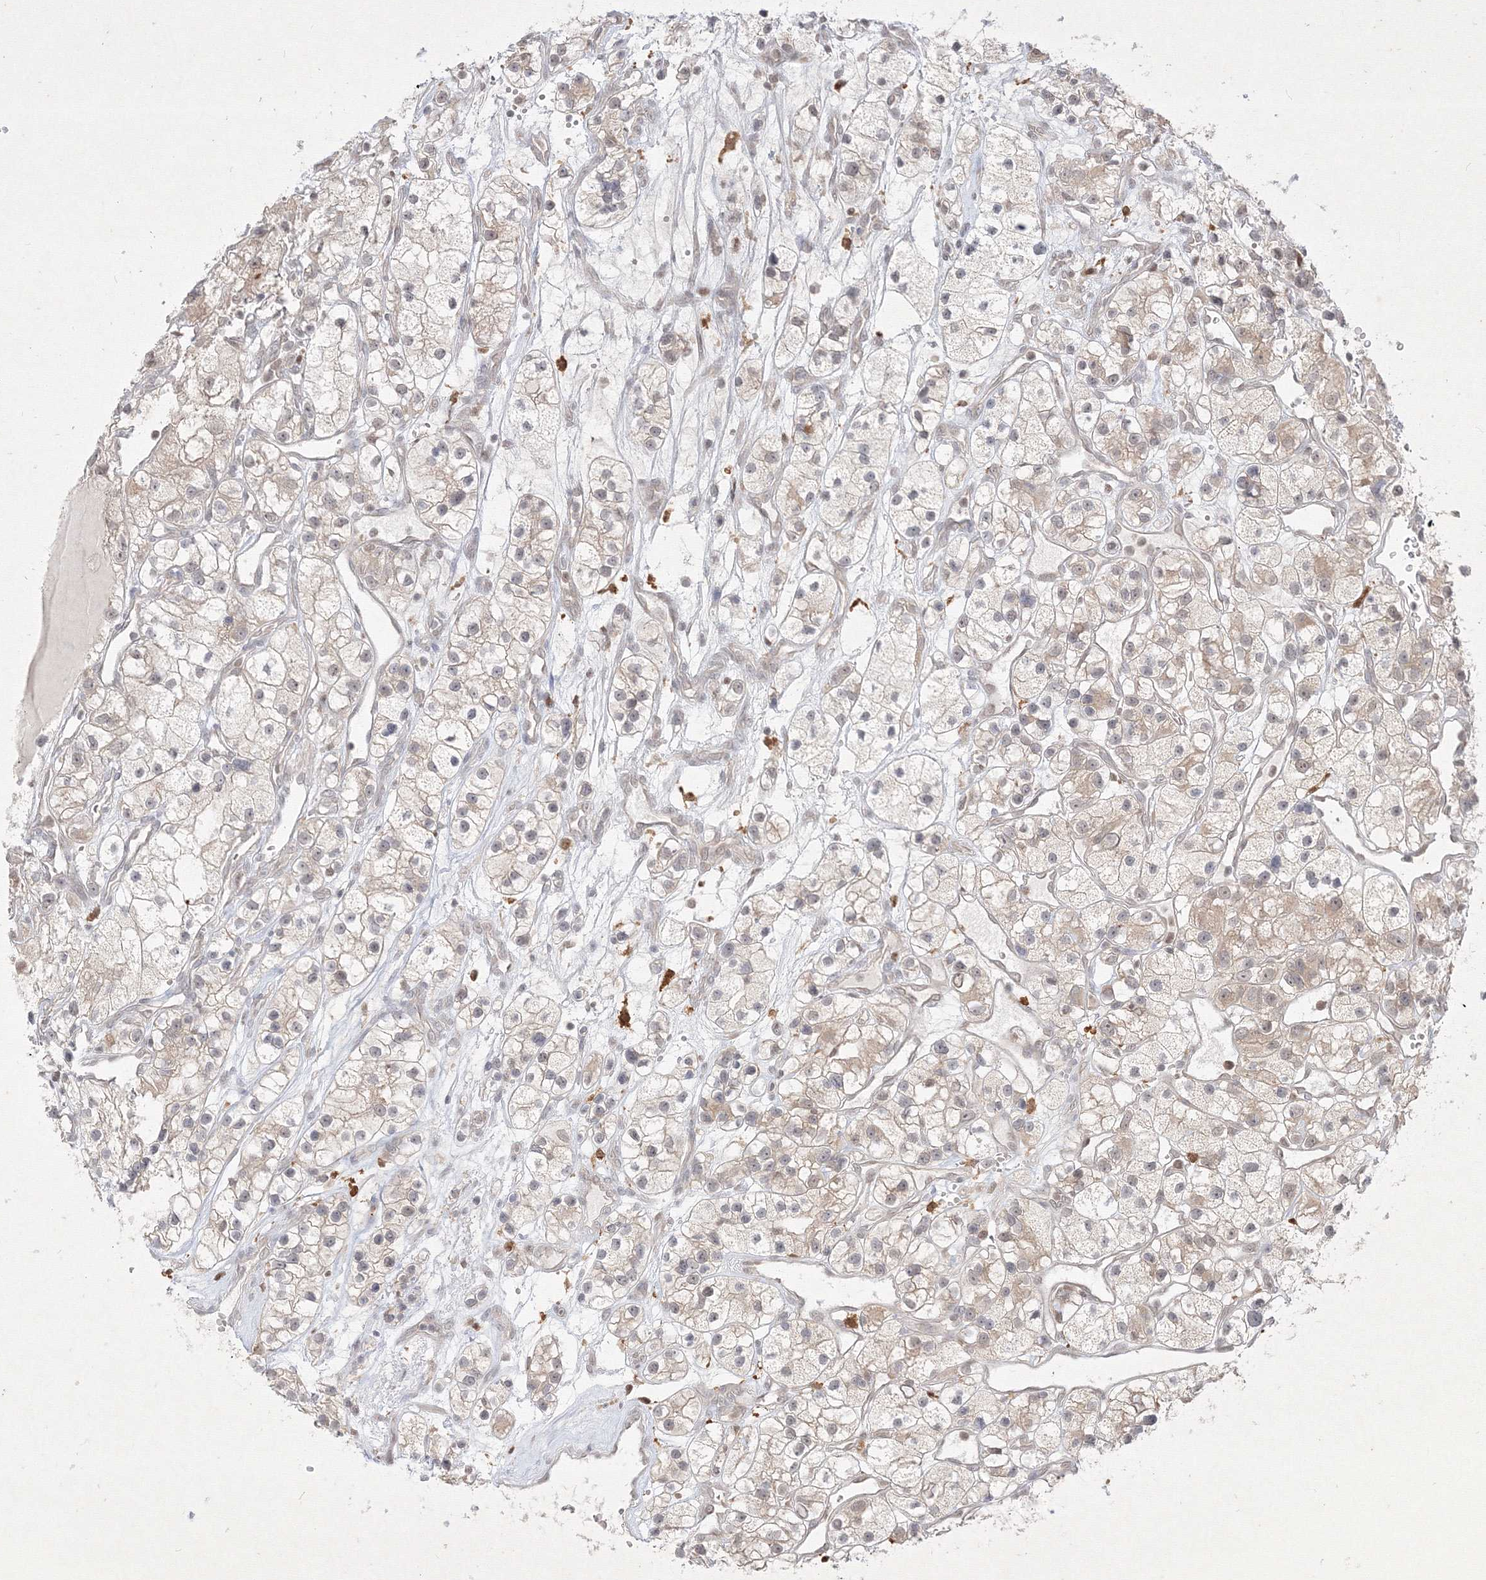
{"staining": {"intensity": "negative", "quantity": "none", "location": "none"}, "tissue": "renal cancer", "cell_type": "Tumor cells", "image_type": "cancer", "snomed": [{"axis": "morphology", "description": "Adenocarcinoma, NOS"}, {"axis": "topography", "description": "Kidney"}], "caption": "Image shows no significant protein staining in tumor cells of renal adenocarcinoma.", "gene": "TAB1", "patient": {"sex": "female", "age": 57}}